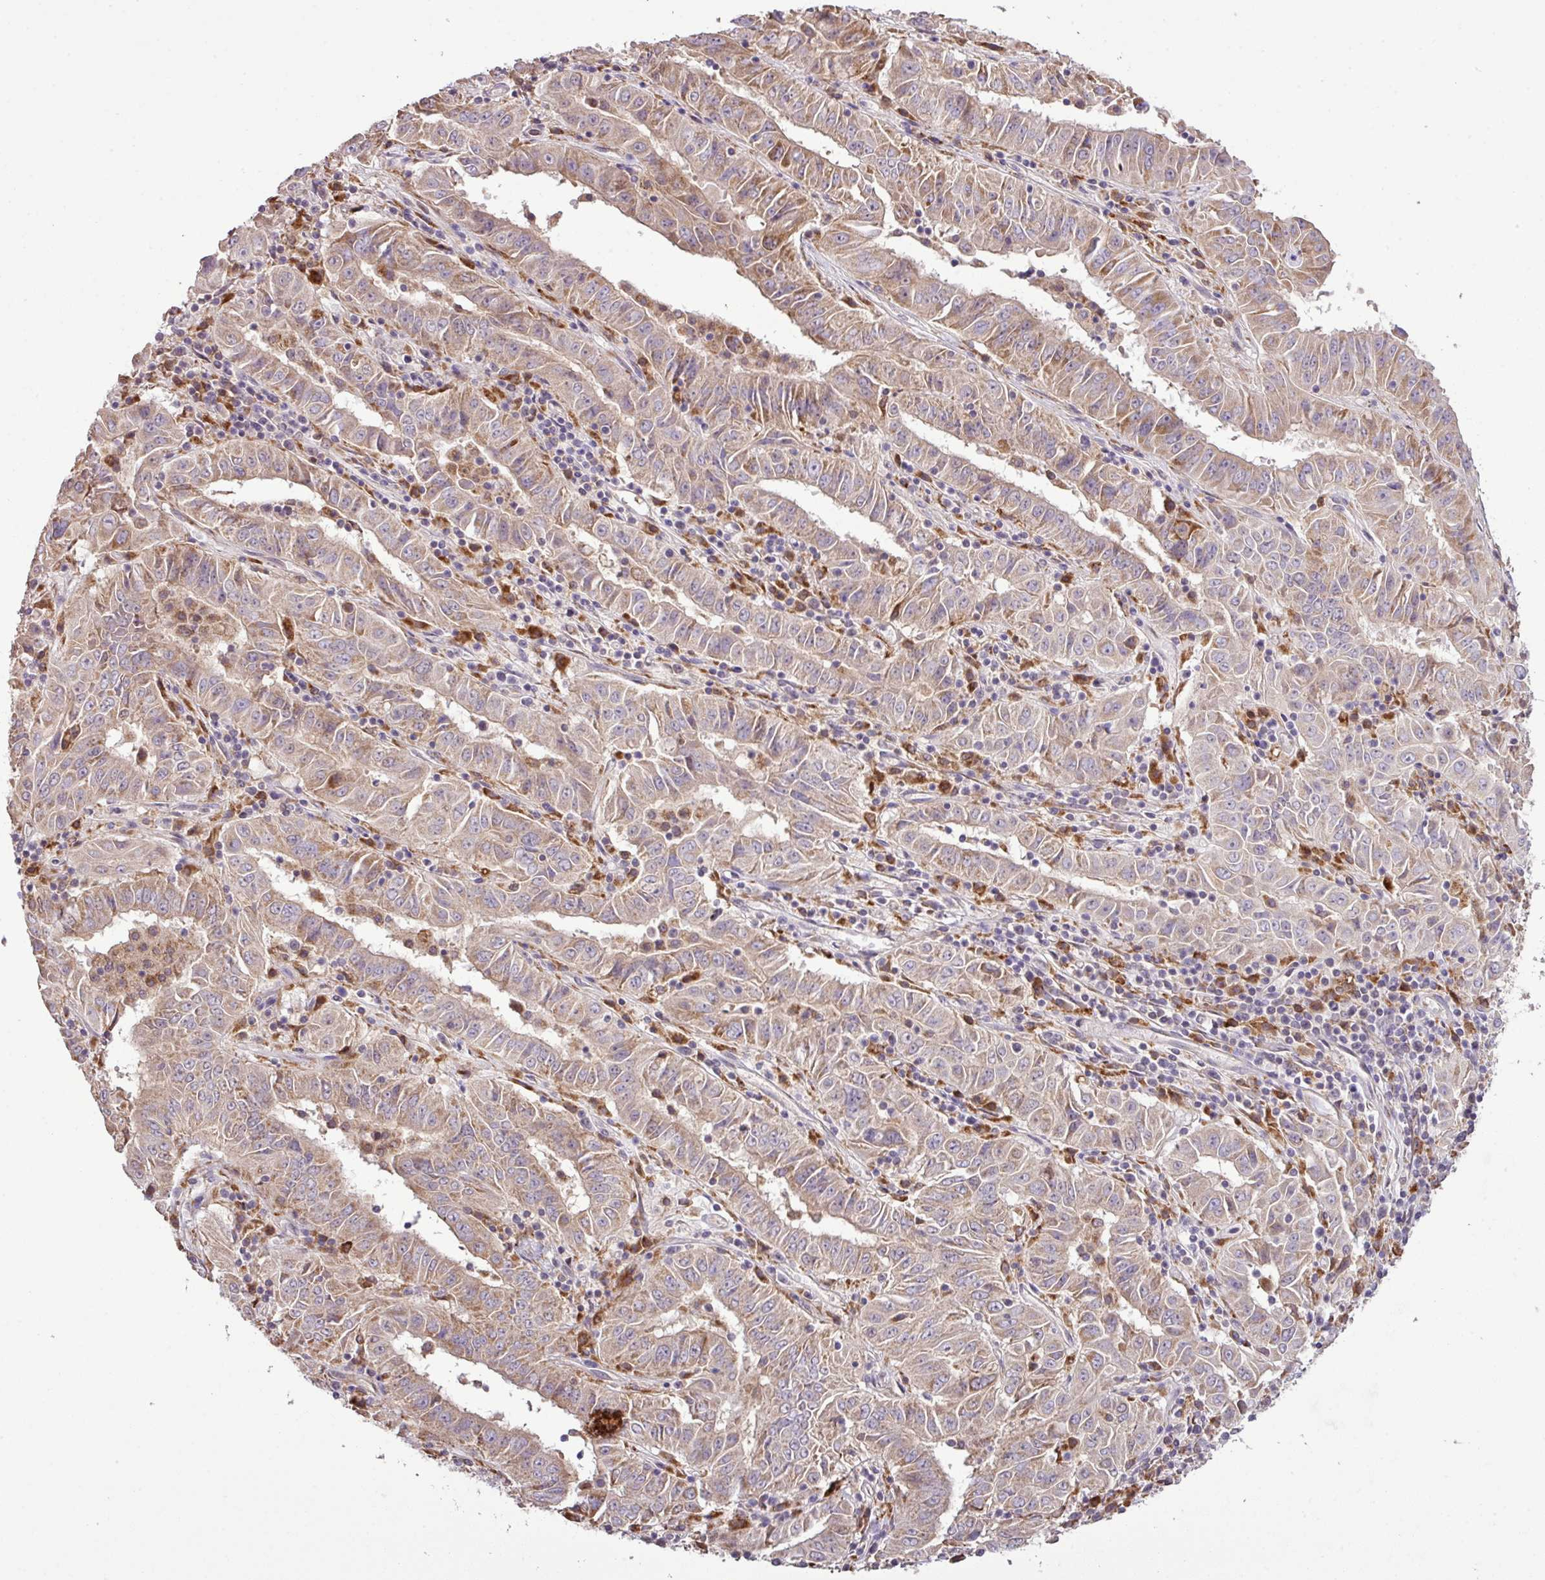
{"staining": {"intensity": "moderate", "quantity": ">75%", "location": "cytoplasmic/membranous"}, "tissue": "pancreatic cancer", "cell_type": "Tumor cells", "image_type": "cancer", "snomed": [{"axis": "morphology", "description": "Adenocarcinoma, NOS"}, {"axis": "topography", "description": "Pancreas"}], "caption": "Immunohistochemistry (IHC) (DAB (3,3'-diaminobenzidine)) staining of pancreatic cancer displays moderate cytoplasmic/membranous protein positivity in about >75% of tumor cells. Nuclei are stained in blue.", "gene": "SMCO4", "patient": {"sex": "male", "age": 63}}